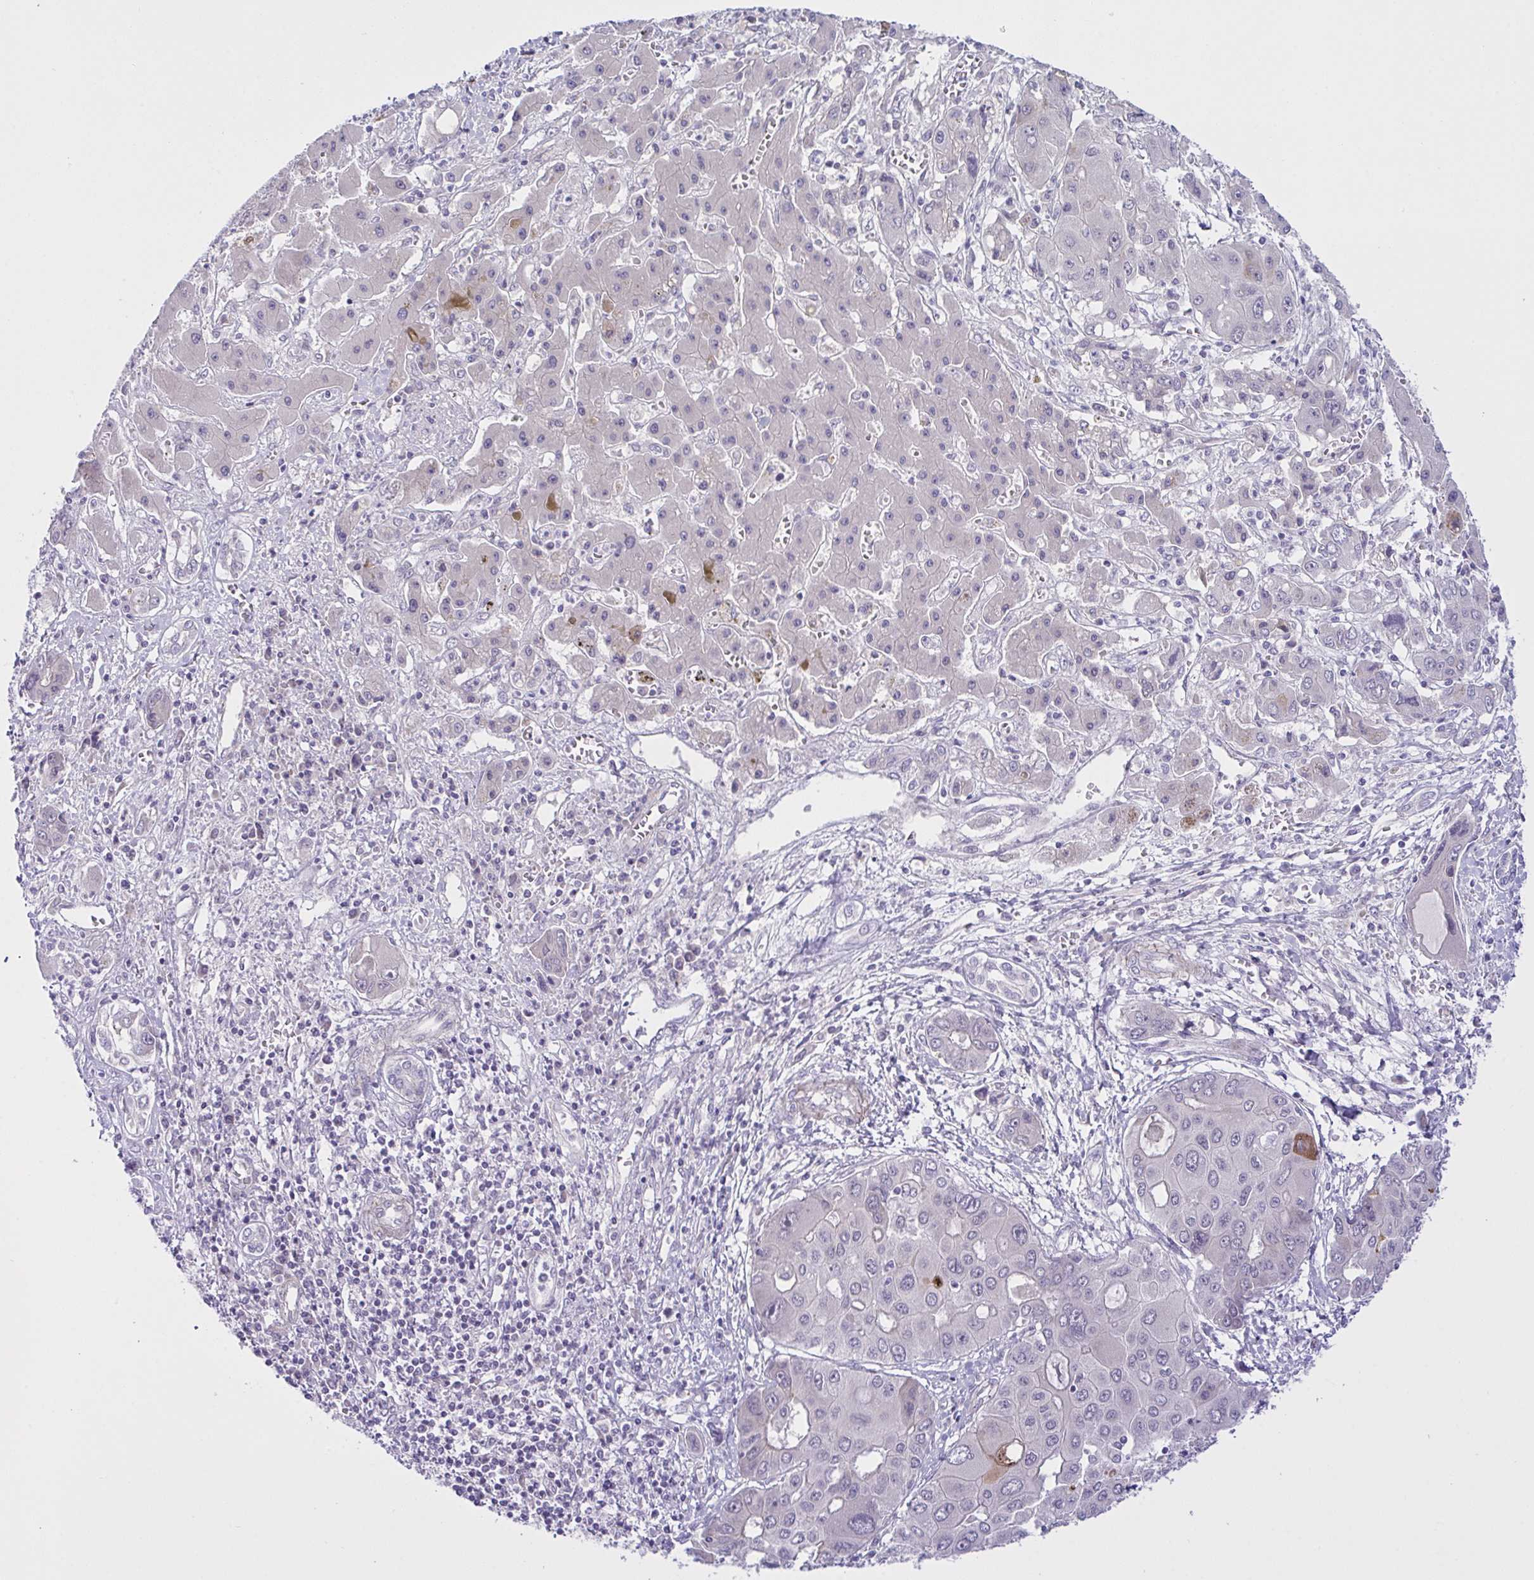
{"staining": {"intensity": "moderate", "quantity": "<25%", "location": "cytoplasmic/membranous"}, "tissue": "liver cancer", "cell_type": "Tumor cells", "image_type": "cancer", "snomed": [{"axis": "morphology", "description": "Cholangiocarcinoma"}, {"axis": "topography", "description": "Liver"}], "caption": "Immunohistochemistry (IHC) histopathology image of neoplastic tissue: human liver cholangiocarcinoma stained using immunohistochemistry reveals low levels of moderate protein expression localized specifically in the cytoplasmic/membranous of tumor cells, appearing as a cytoplasmic/membranous brown color.", "gene": "SYNPO2L", "patient": {"sex": "male", "age": 67}}